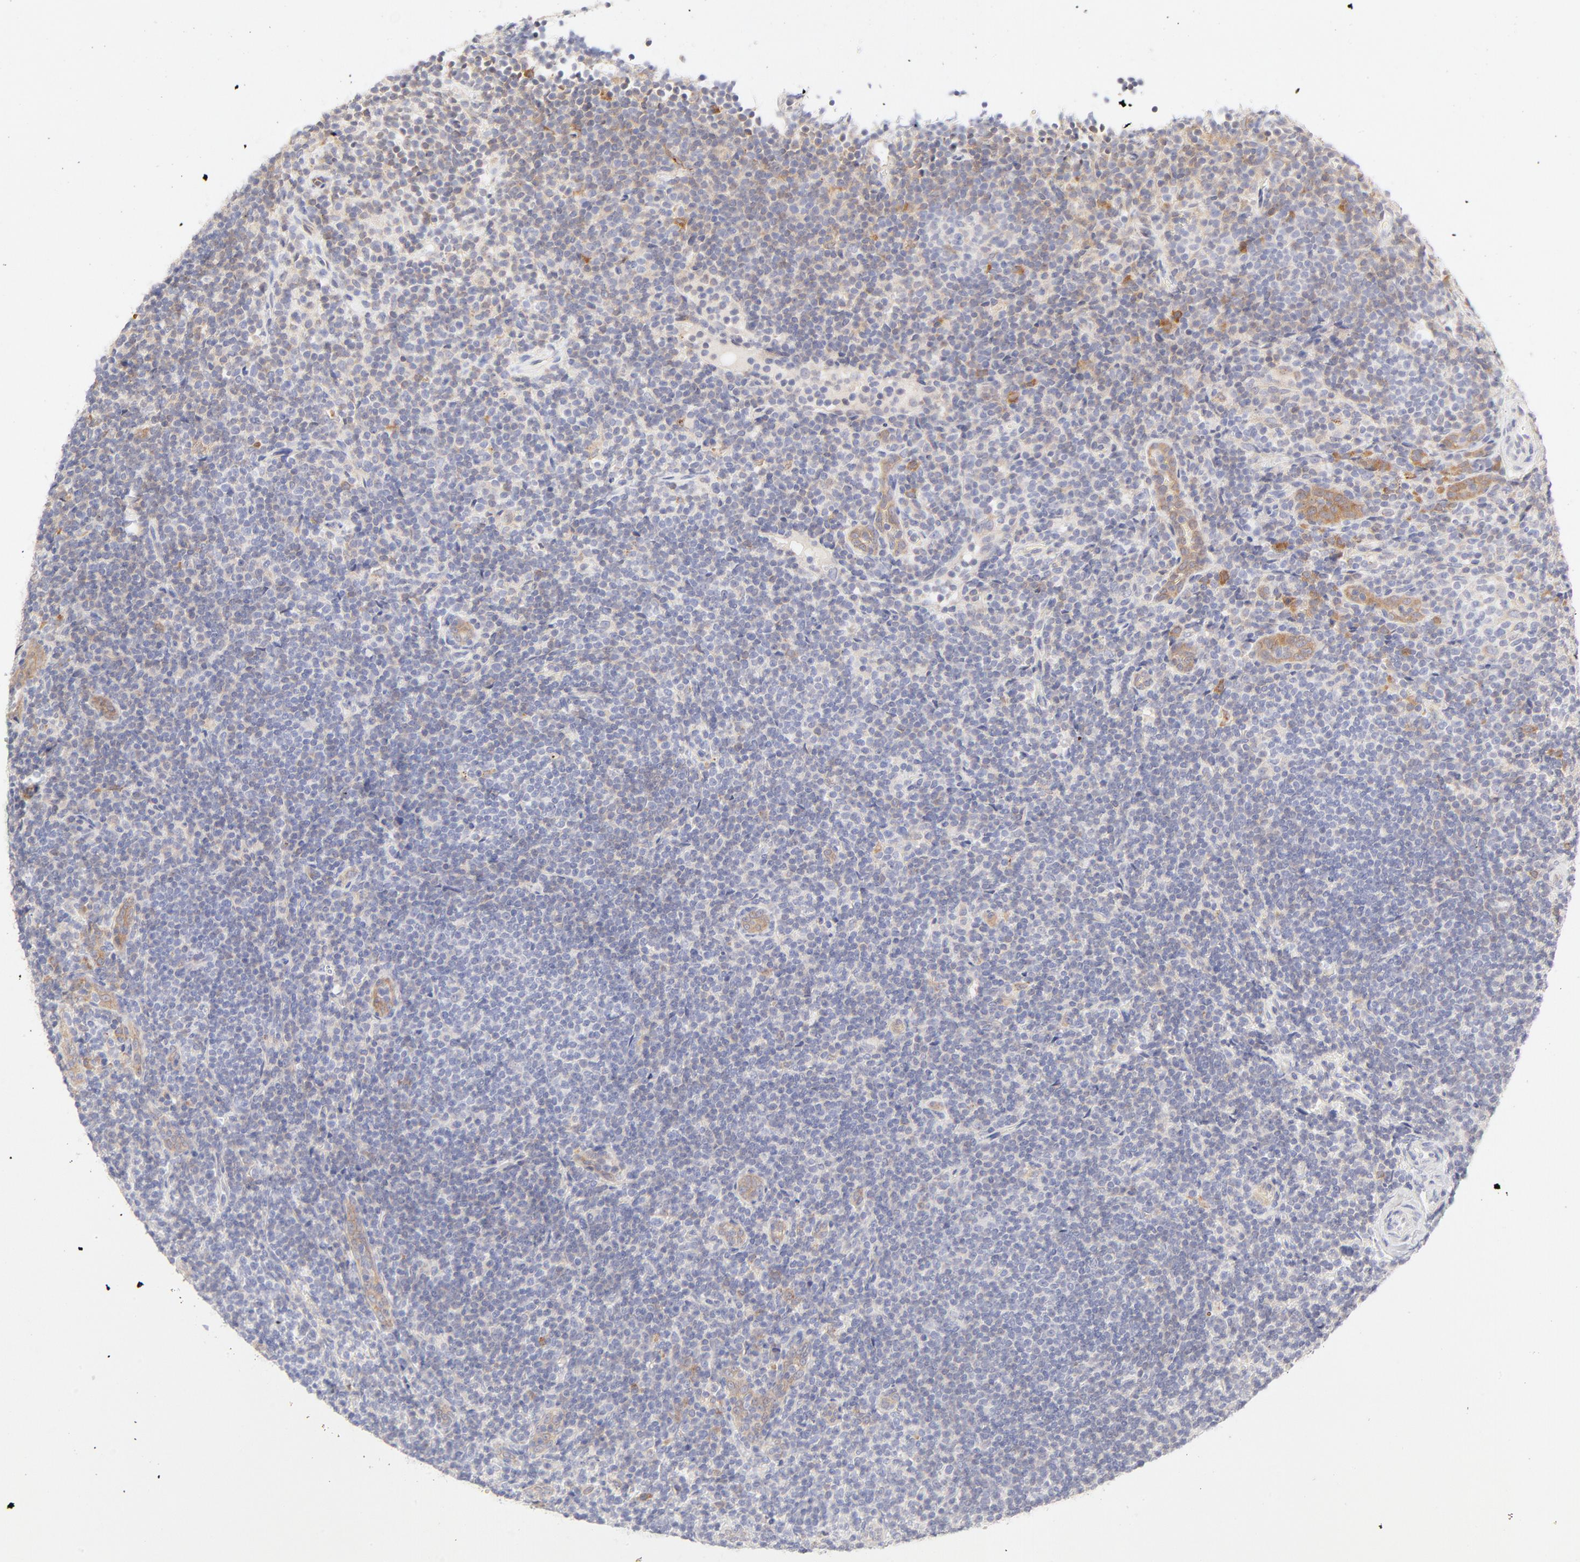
{"staining": {"intensity": "weak", "quantity": "25%-75%", "location": "cytoplasmic/membranous"}, "tissue": "lymphoma", "cell_type": "Tumor cells", "image_type": "cancer", "snomed": [{"axis": "morphology", "description": "Malignant lymphoma, non-Hodgkin's type, Low grade"}, {"axis": "topography", "description": "Lymph node"}], "caption": "Weak cytoplasmic/membranous staining for a protein is appreciated in approximately 25%-75% of tumor cells of lymphoma using IHC.", "gene": "RPS6KA1", "patient": {"sex": "female", "age": 76}}